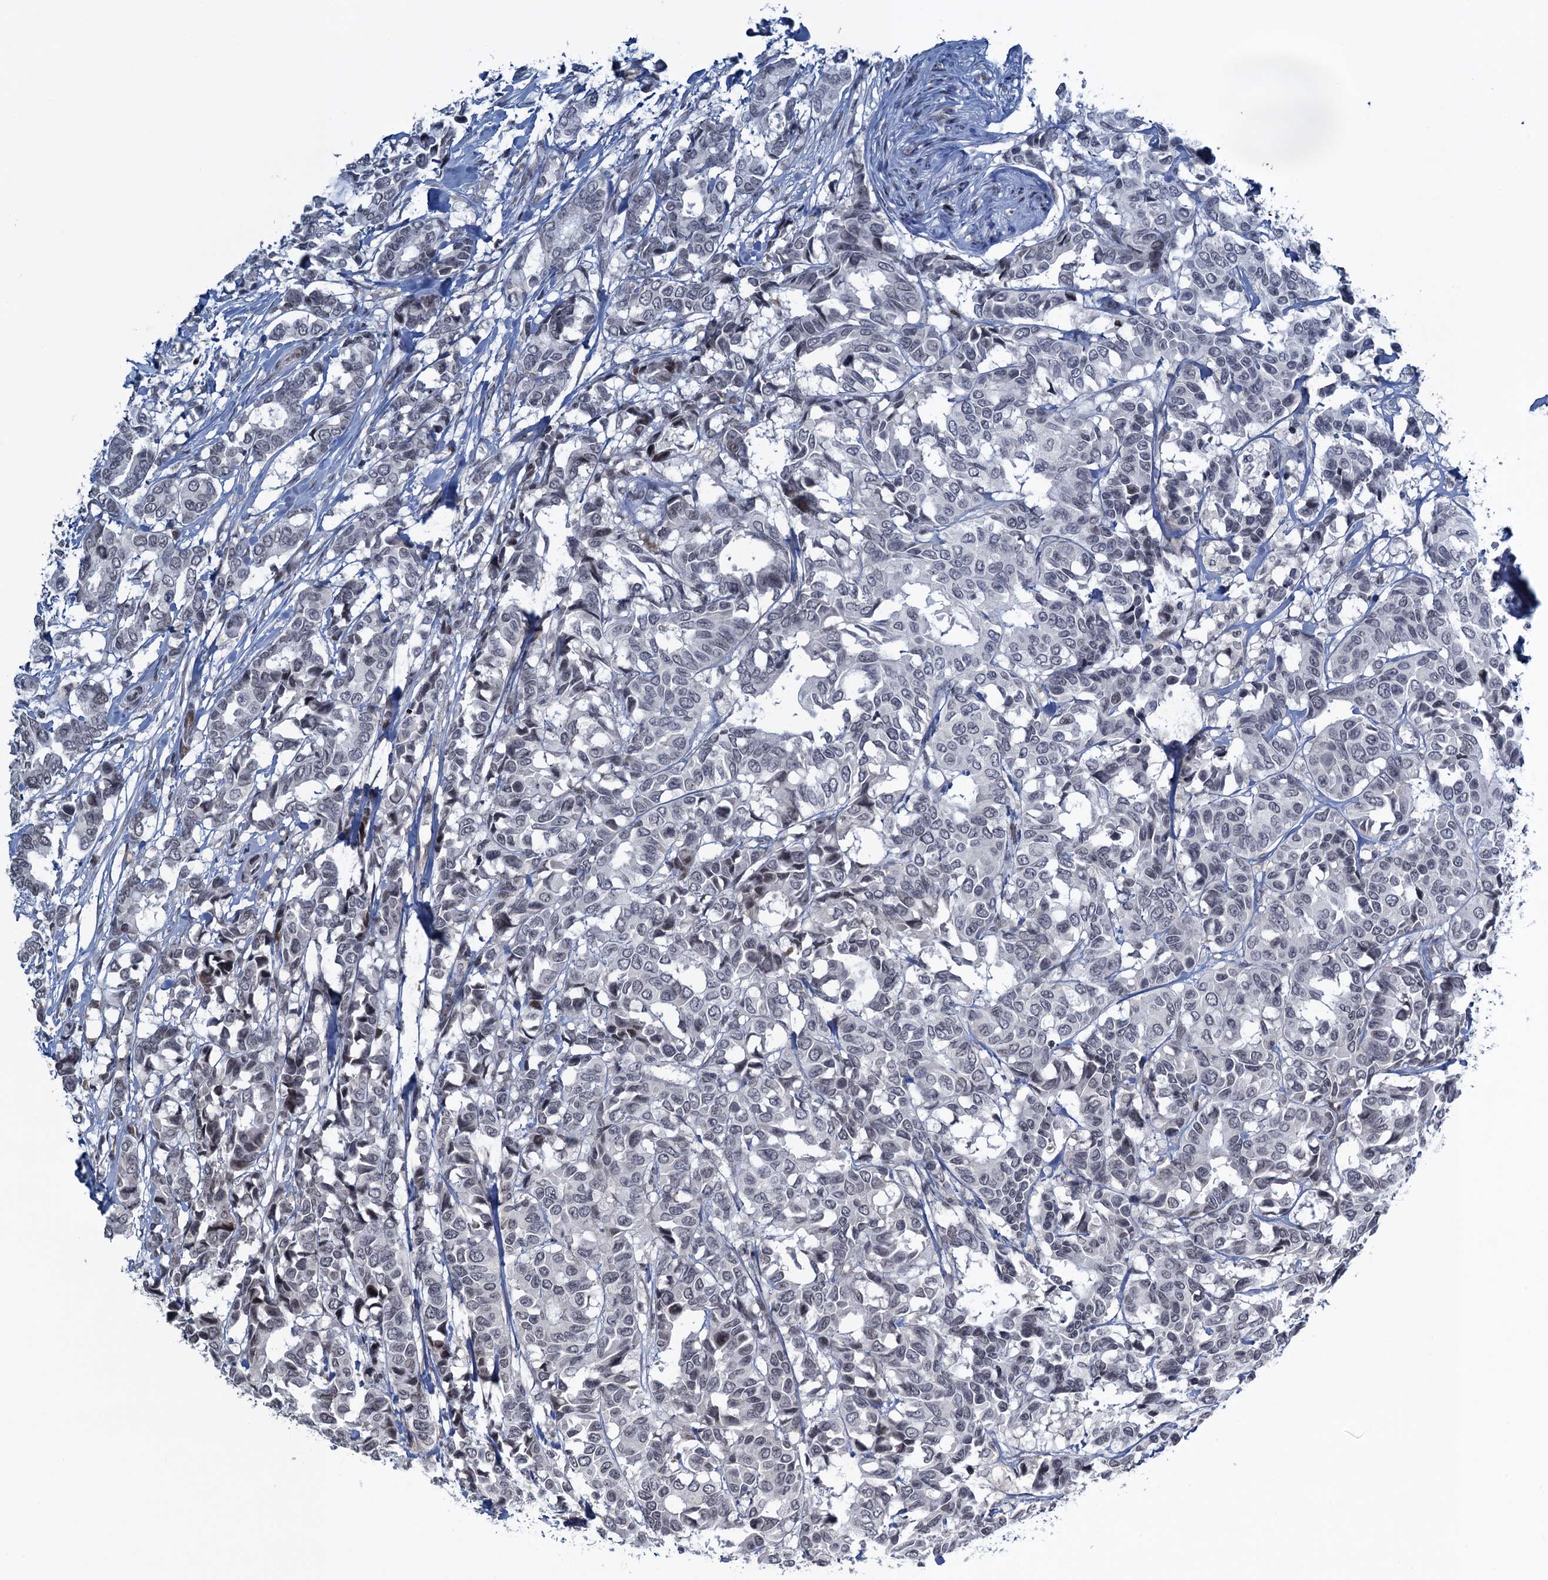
{"staining": {"intensity": "negative", "quantity": "none", "location": "none"}, "tissue": "breast cancer", "cell_type": "Tumor cells", "image_type": "cancer", "snomed": [{"axis": "morphology", "description": "Duct carcinoma"}, {"axis": "topography", "description": "Breast"}], "caption": "High power microscopy micrograph of an immunohistochemistry image of invasive ductal carcinoma (breast), revealing no significant staining in tumor cells. The staining was performed using DAB (3,3'-diaminobenzidine) to visualize the protein expression in brown, while the nuclei were stained in blue with hematoxylin (Magnification: 20x).", "gene": "FYB1", "patient": {"sex": "female", "age": 87}}